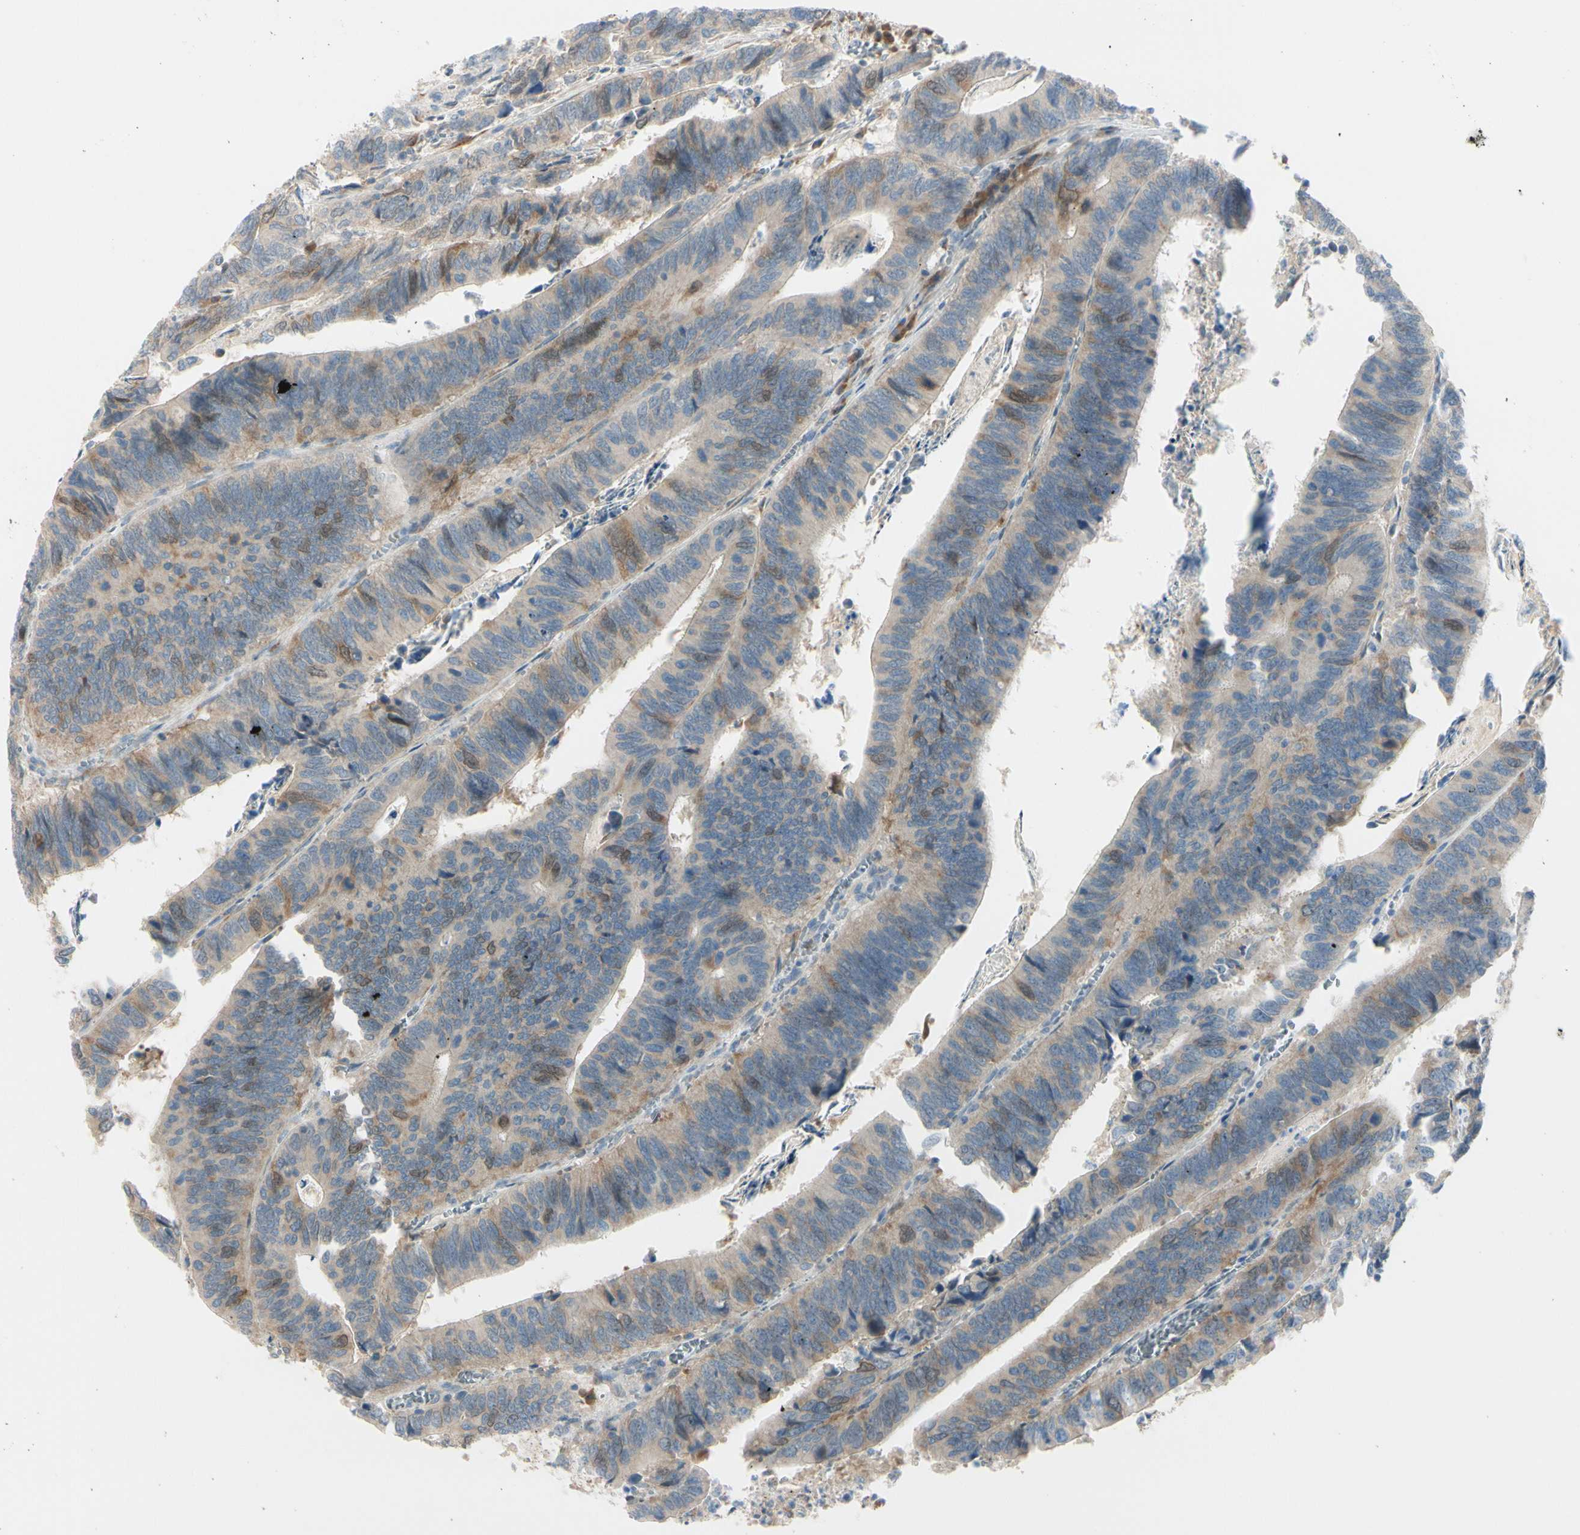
{"staining": {"intensity": "moderate", "quantity": "<25%", "location": "cytoplasmic/membranous"}, "tissue": "colorectal cancer", "cell_type": "Tumor cells", "image_type": "cancer", "snomed": [{"axis": "morphology", "description": "Adenocarcinoma, NOS"}, {"axis": "topography", "description": "Colon"}], "caption": "The photomicrograph shows a brown stain indicating the presence of a protein in the cytoplasmic/membranous of tumor cells in adenocarcinoma (colorectal).", "gene": "PTTG1", "patient": {"sex": "male", "age": 72}}